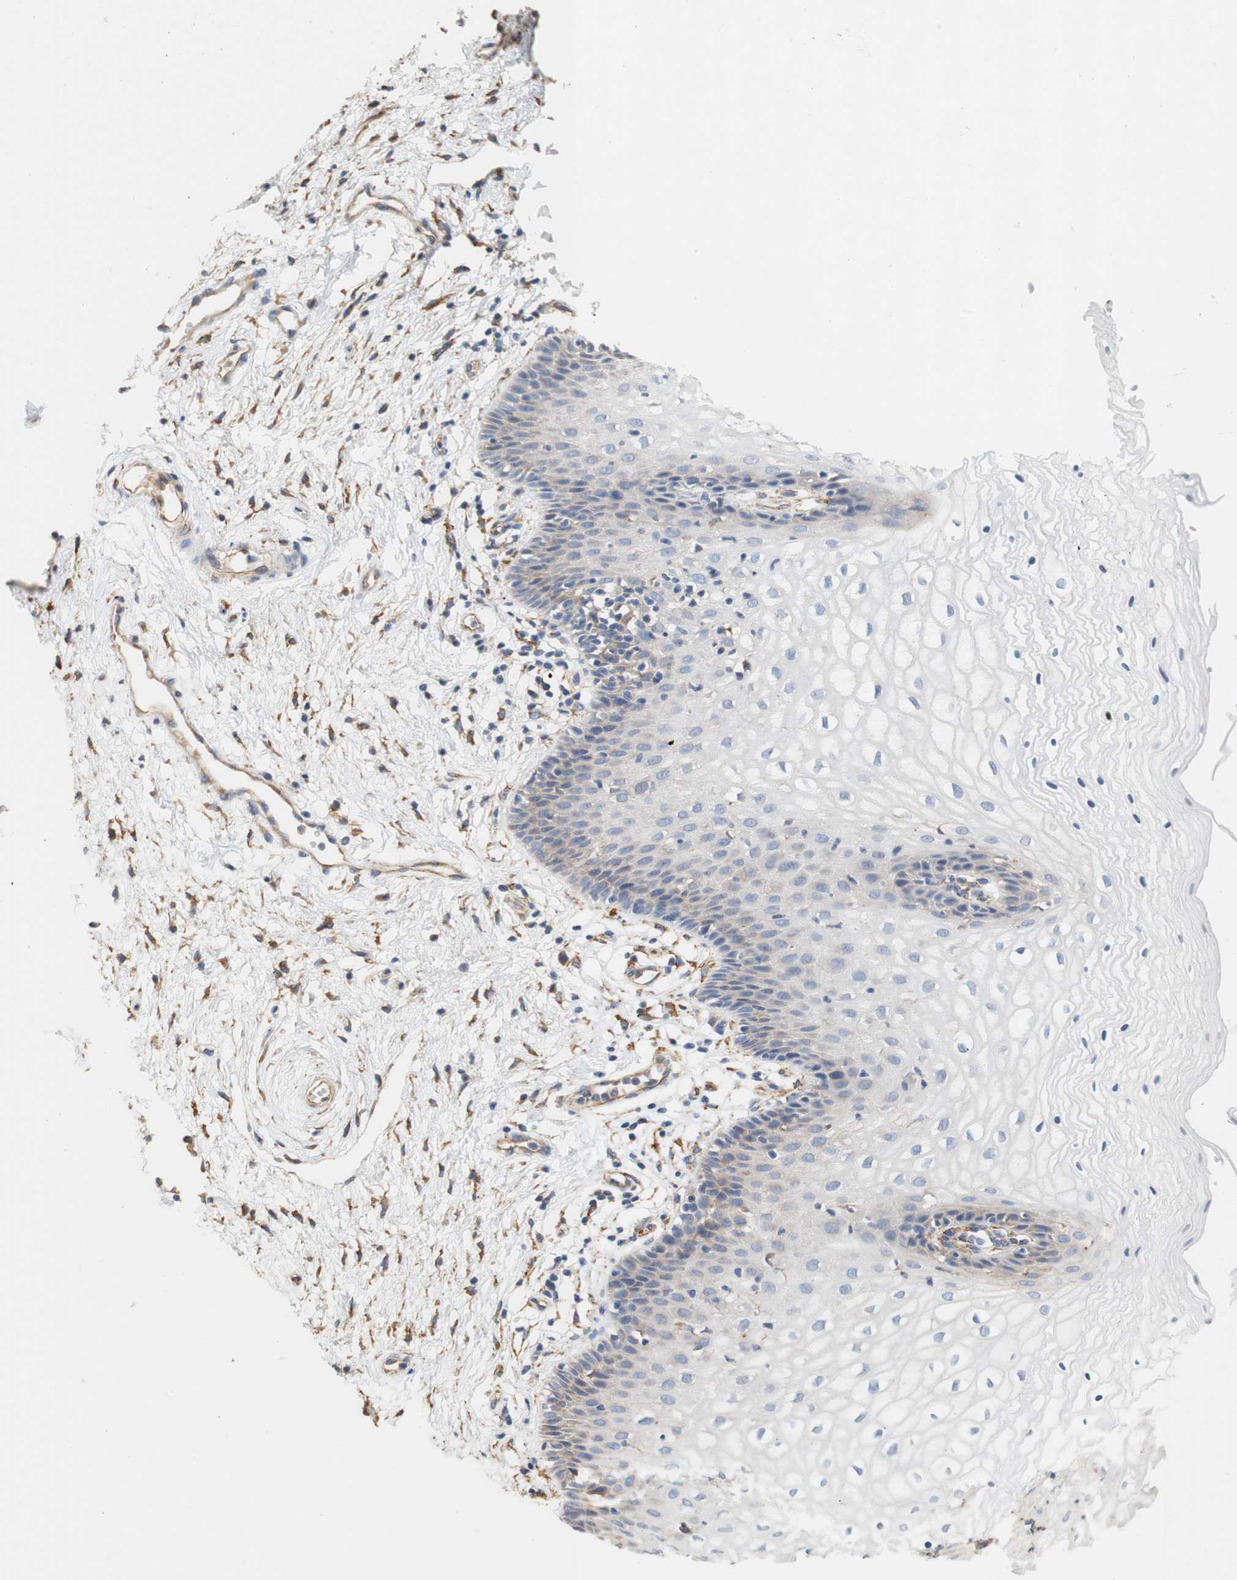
{"staining": {"intensity": "negative", "quantity": "none", "location": "none"}, "tissue": "vagina", "cell_type": "Squamous epithelial cells", "image_type": "normal", "snomed": [{"axis": "morphology", "description": "Normal tissue, NOS"}, {"axis": "topography", "description": "Vagina"}], "caption": "This histopathology image is of normal vagina stained with immunohistochemistry (IHC) to label a protein in brown with the nuclei are counter-stained blue. There is no staining in squamous epithelial cells.", "gene": "EIF2AK4", "patient": {"sex": "female", "age": 34}}